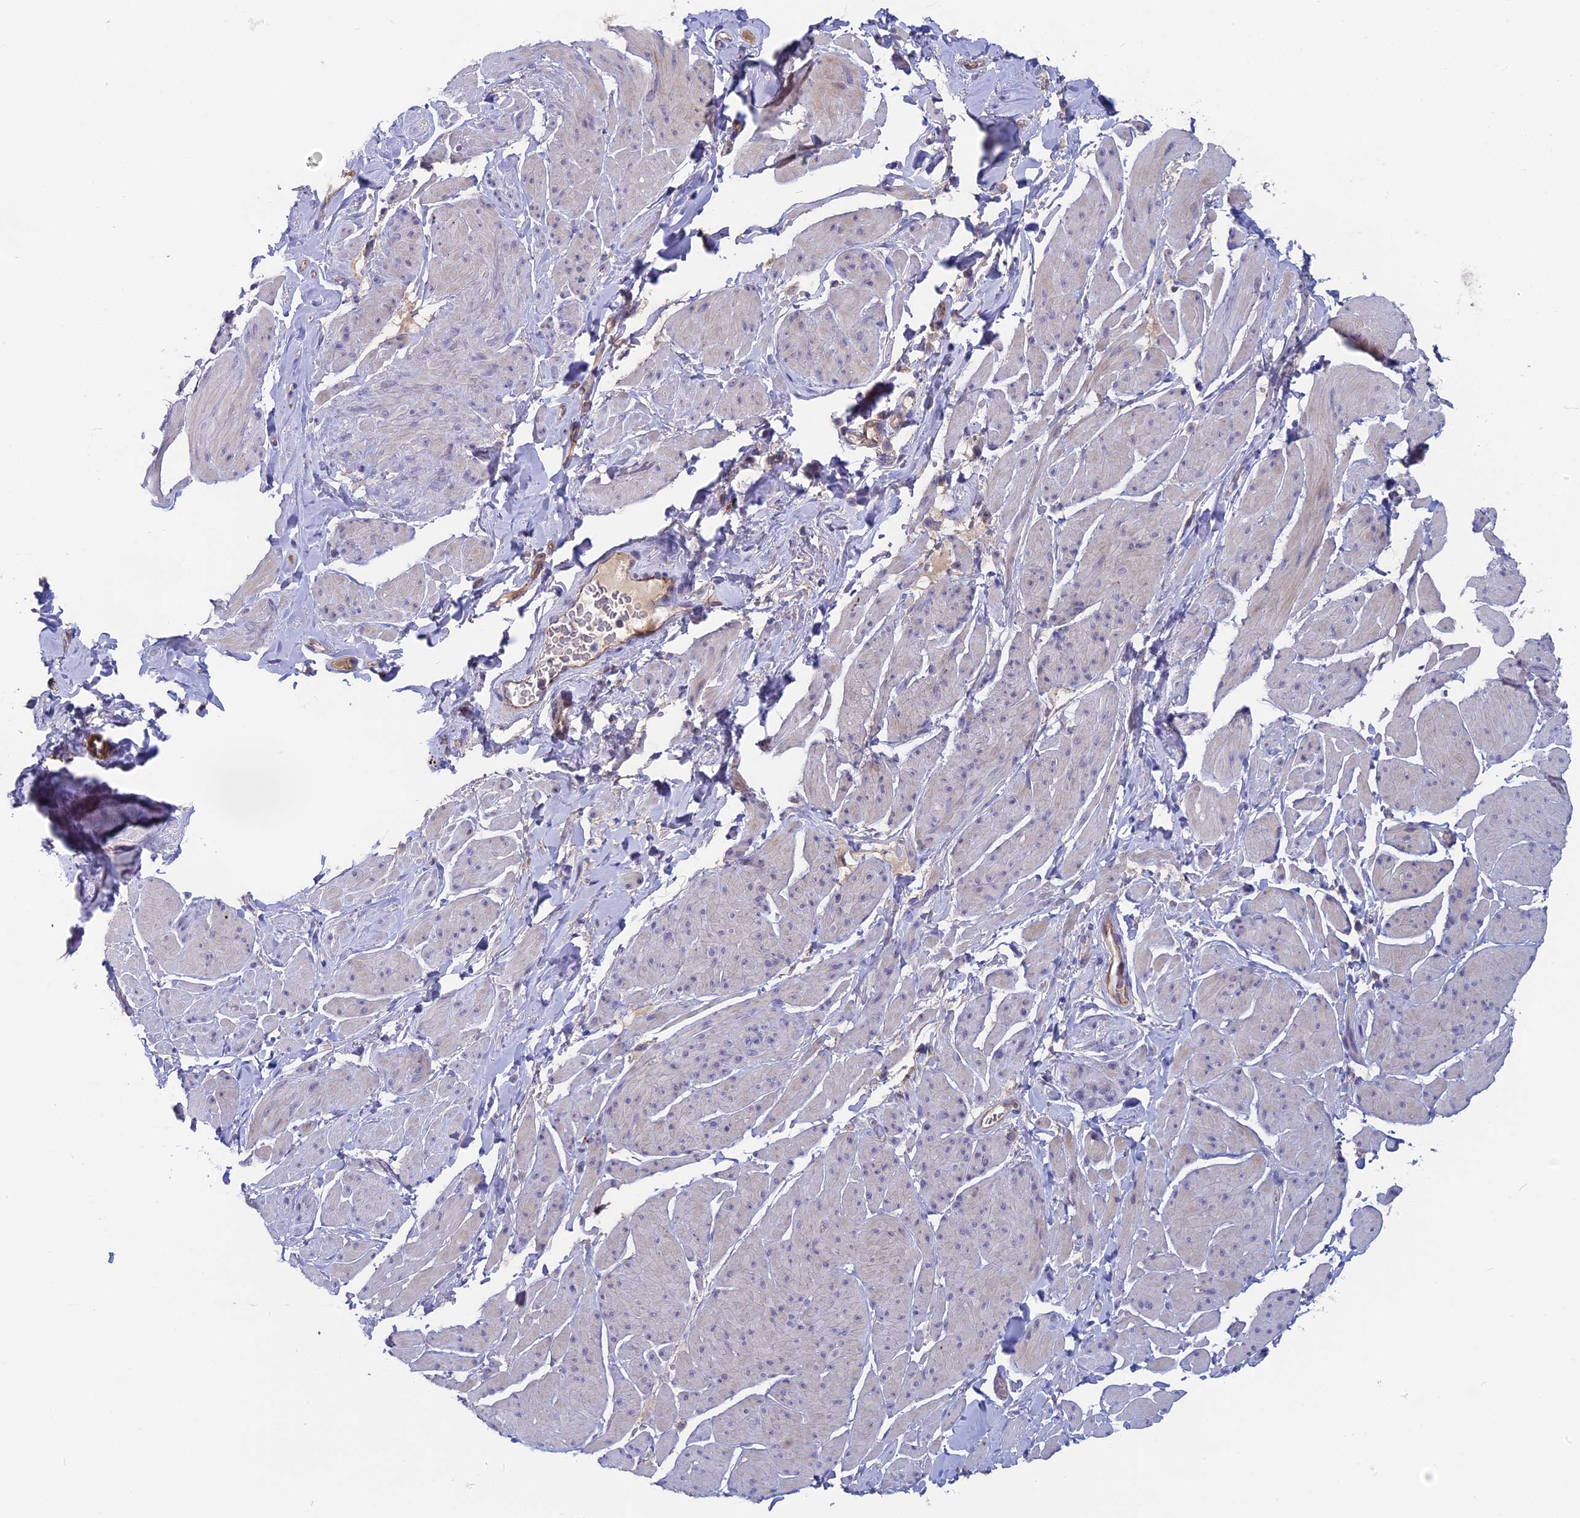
{"staining": {"intensity": "negative", "quantity": "none", "location": "none"}, "tissue": "smooth muscle", "cell_type": "Smooth muscle cells", "image_type": "normal", "snomed": [{"axis": "morphology", "description": "Normal tissue, NOS"}, {"axis": "topography", "description": "Smooth muscle"}, {"axis": "topography", "description": "Peripheral nerve tissue"}], "caption": "Smooth muscle cells show no significant protein staining in benign smooth muscle. (DAB immunohistochemistry (IHC), high magnification).", "gene": "TENT4B", "patient": {"sex": "male", "age": 69}}